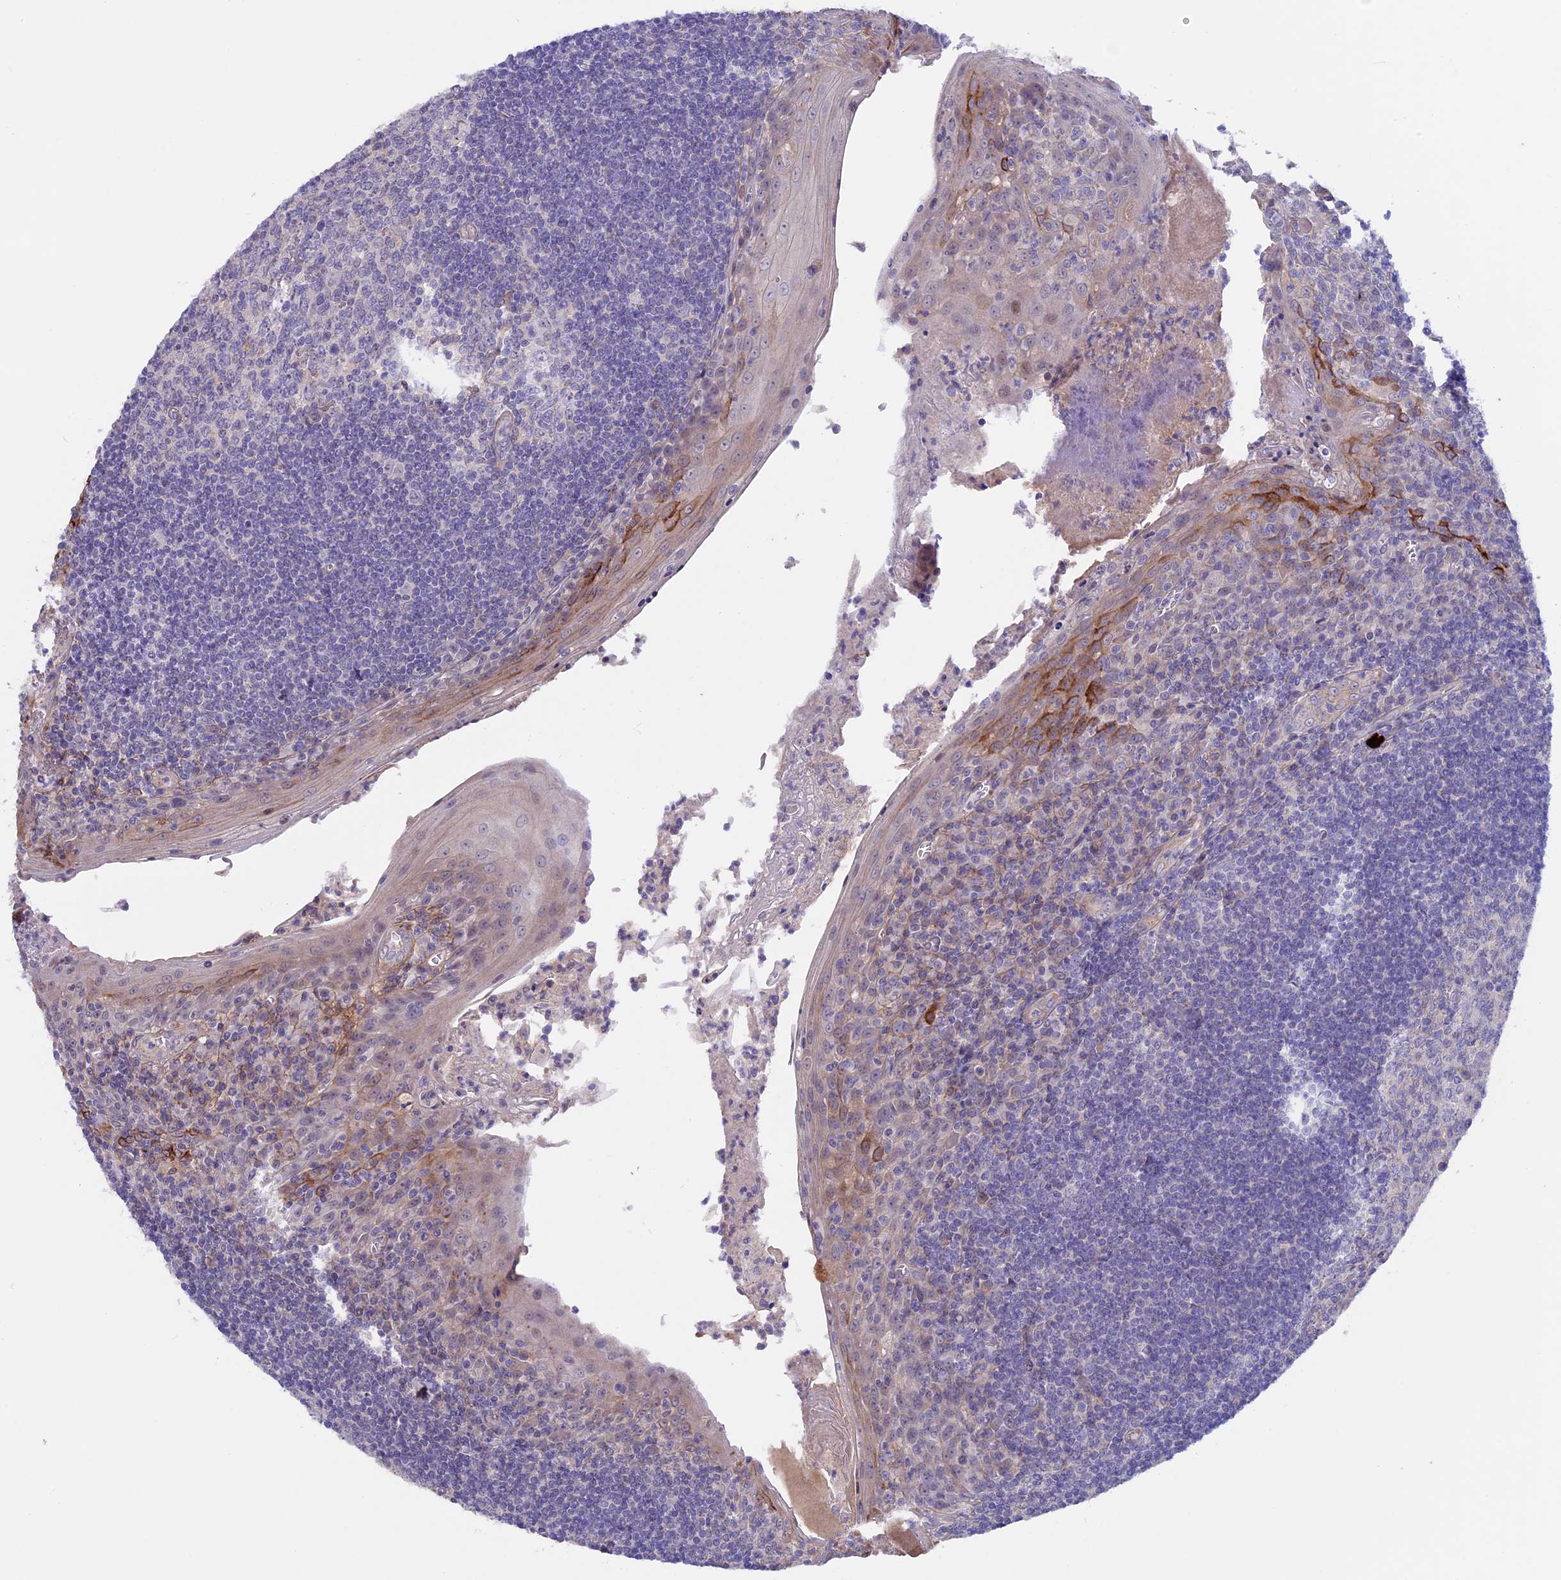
{"staining": {"intensity": "negative", "quantity": "none", "location": "none"}, "tissue": "tonsil", "cell_type": "Germinal center cells", "image_type": "normal", "snomed": [{"axis": "morphology", "description": "Normal tissue, NOS"}, {"axis": "topography", "description": "Tonsil"}], "caption": "This is a photomicrograph of IHC staining of normal tonsil, which shows no staining in germinal center cells.", "gene": "COL4A3", "patient": {"sex": "male", "age": 27}}